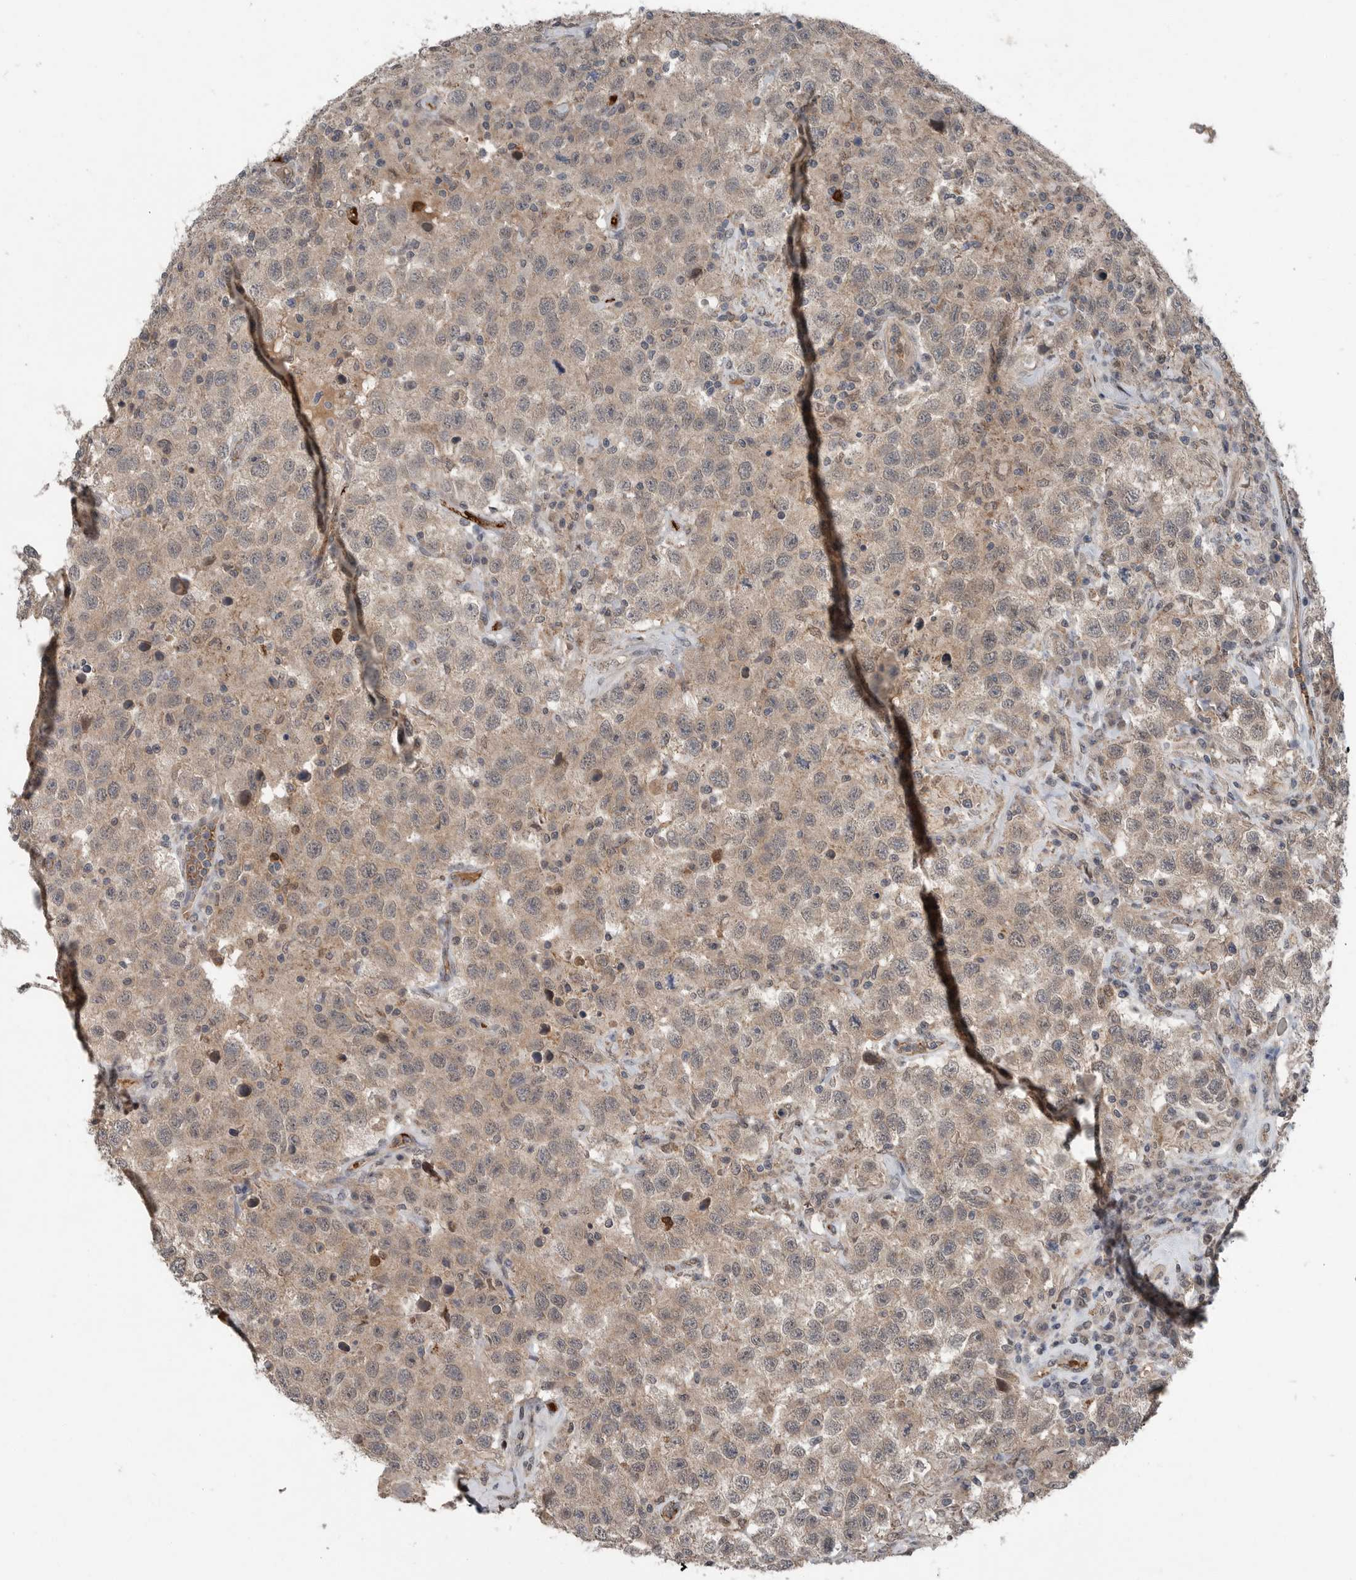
{"staining": {"intensity": "weak", "quantity": ">75%", "location": "cytoplasmic/membranous"}, "tissue": "testis cancer", "cell_type": "Tumor cells", "image_type": "cancer", "snomed": [{"axis": "morphology", "description": "Seminoma, NOS"}, {"axis": "topography", "description": "Testis"}], "caption": "Protein staining reveals weak cytoplasmic/membranous positivity in about >75% of tumor cells in testis cancer (seminoma).", "gene": "SCP2", "patient": {"sex": "male", "age": 41}}